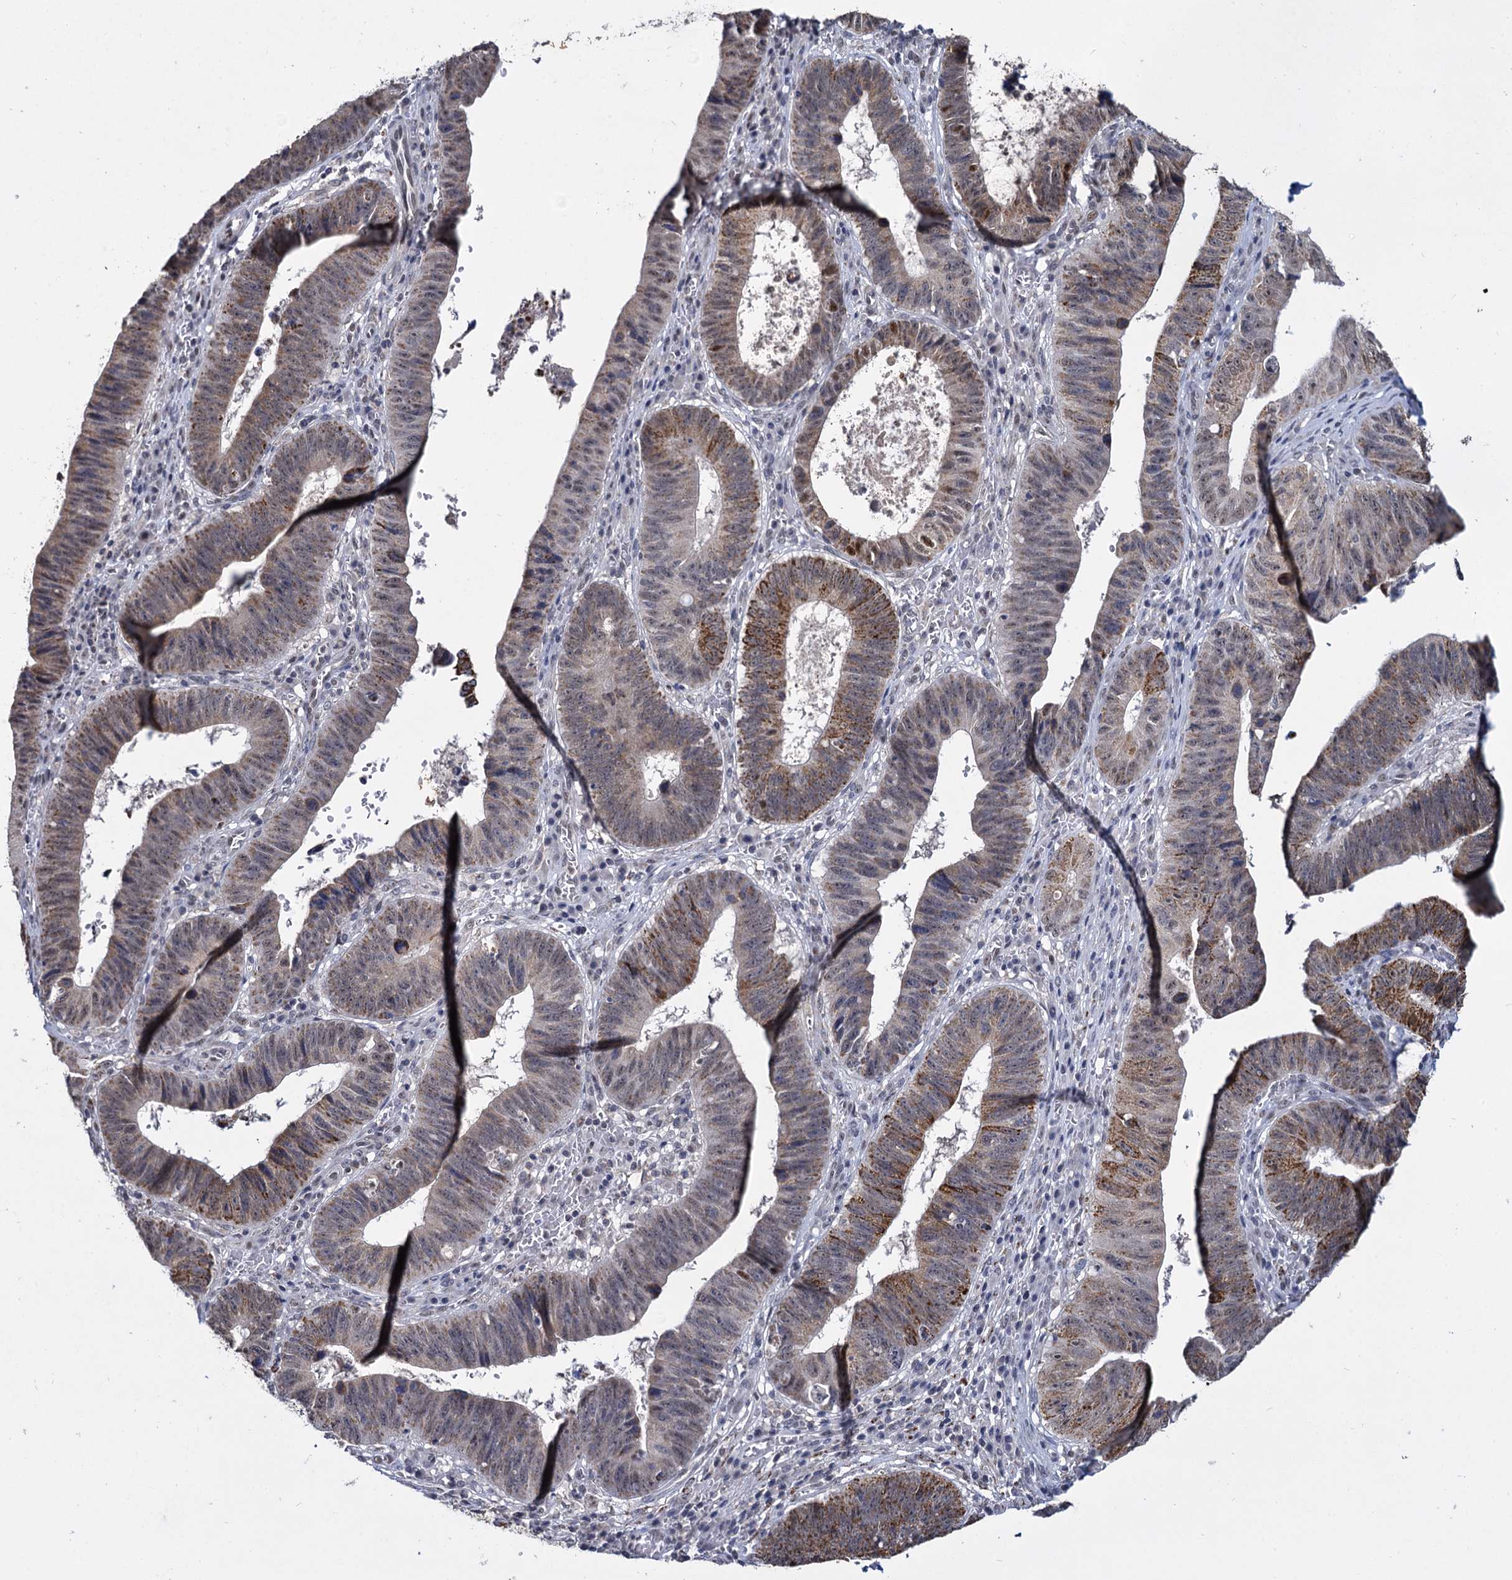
{"staining": {"intensity": "moderate", "quantity": "25%-75%", "location": "cytoplasmic/membranous,nuclear"}, "tissue": "stomach cancer", "cell_type": "Tumor cells", "image_type": "cancer", "snomed": [{"axis": "morphology", "description": "Adenocarcinoma, NOS"}, {"axis": "topography", "description": "Stomach"}], "caption": "Protein positivity by immunohistochemistry displays moderate cytoplasmic/membranous and nuclear positivity in about 25%-75% of tumor cells in stomach adenocarcinoma.", "gene": "RPUSD4", "patient": {"sex": "male", "age": 59}}